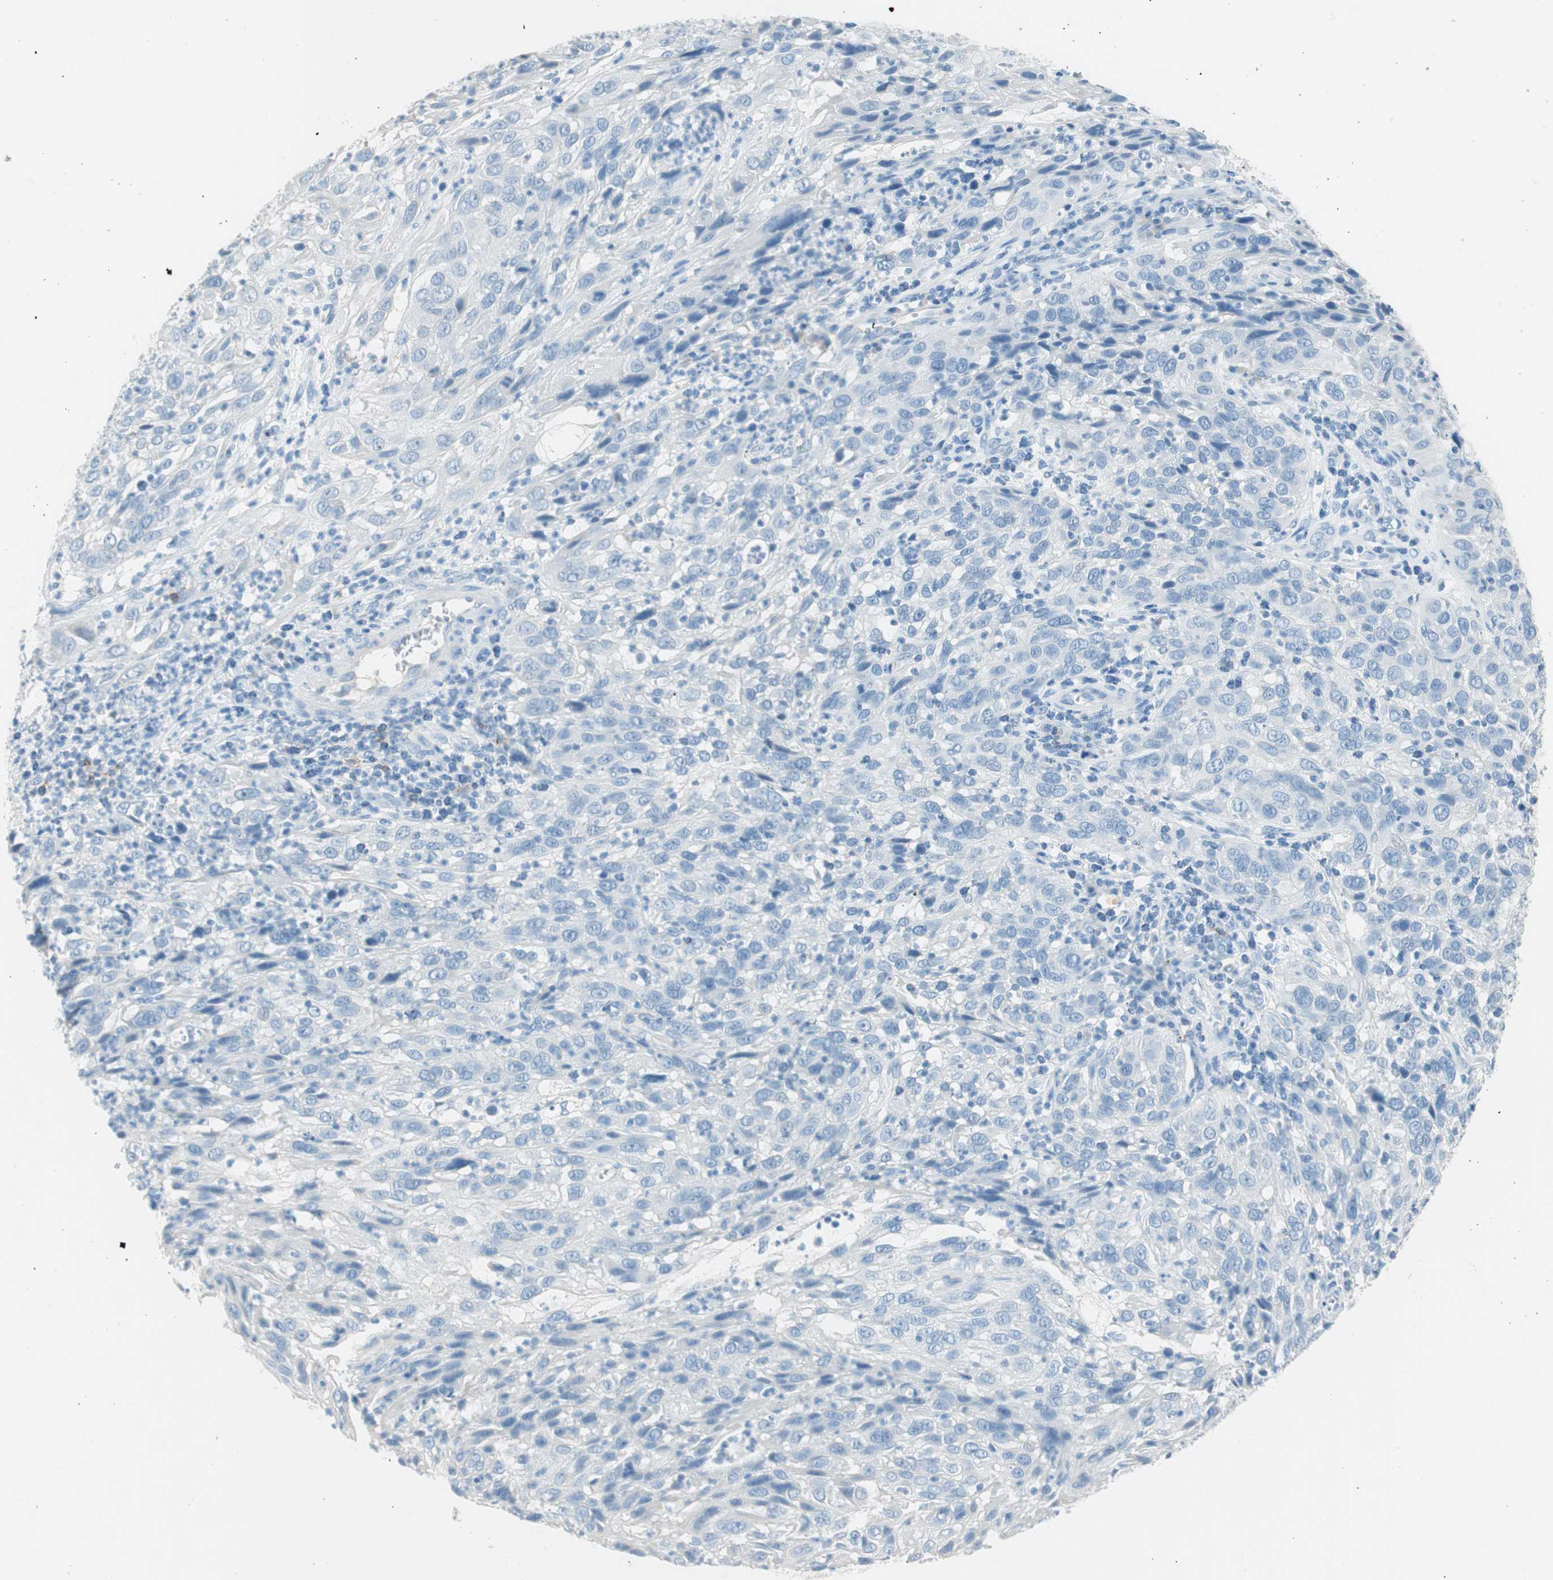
{"staining": {"intensity": "negative", "quantity": "none", "location": "none"}, "tissue": "cervical cancer", "cell_type": "Tumor cells", "image_type": "cancer", "snomed": [{"axis": "morphology", "description": "Squamous cell carcinoma, NOS"}, {"axis": "topography", "description": "Cervix"}], "caption": "The micrograph displays no significant staining in tumor cells of cervical squamous cell carcinoma.", "gene": "TNFRSF13C", "patient": {"sex": "female", "age": 32}}